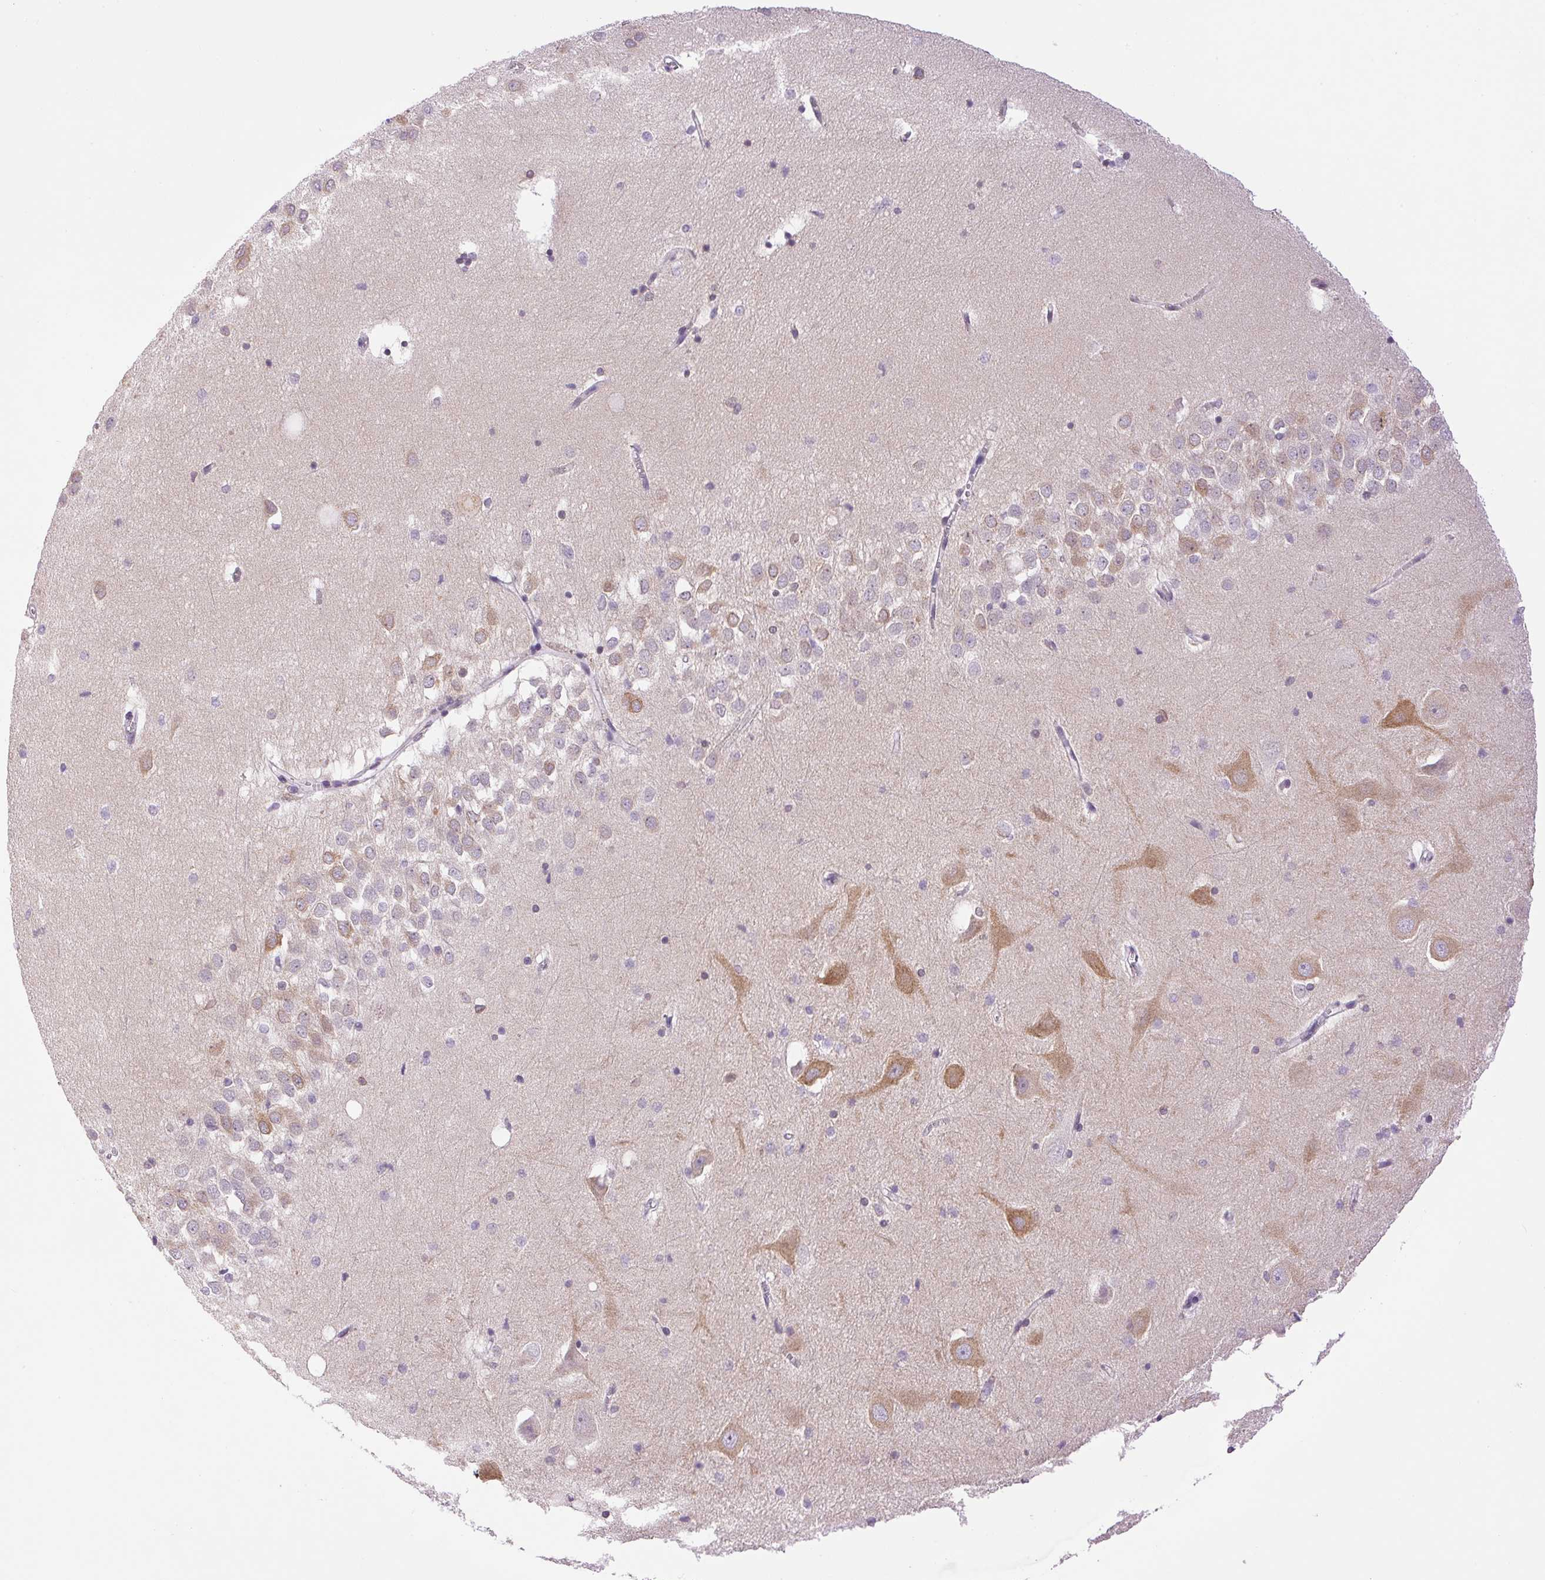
{"staining": {"intensity": "moderate", "quantity": "<25%", "location": "cytoplasmic/membranous"}, "tissue": "hippocampus", "cell_type": "Glial cells", "image_type": "normal", "snomed": [{"axis": "morphology", "description": "Normal tissue, NOS"}, {"axis": "topography", "description": "Hippocampus"}], "caption": "Hippocampus stained with DAB immunohistochemistry (IHC) demonstrates low levels of moderate cytoplasmic/membranous staining in approximately <25% of glial cells. Nuclei are stained in blue.", "gene": "SMIM13", "patient": {"sex": "male", "age": 58}}